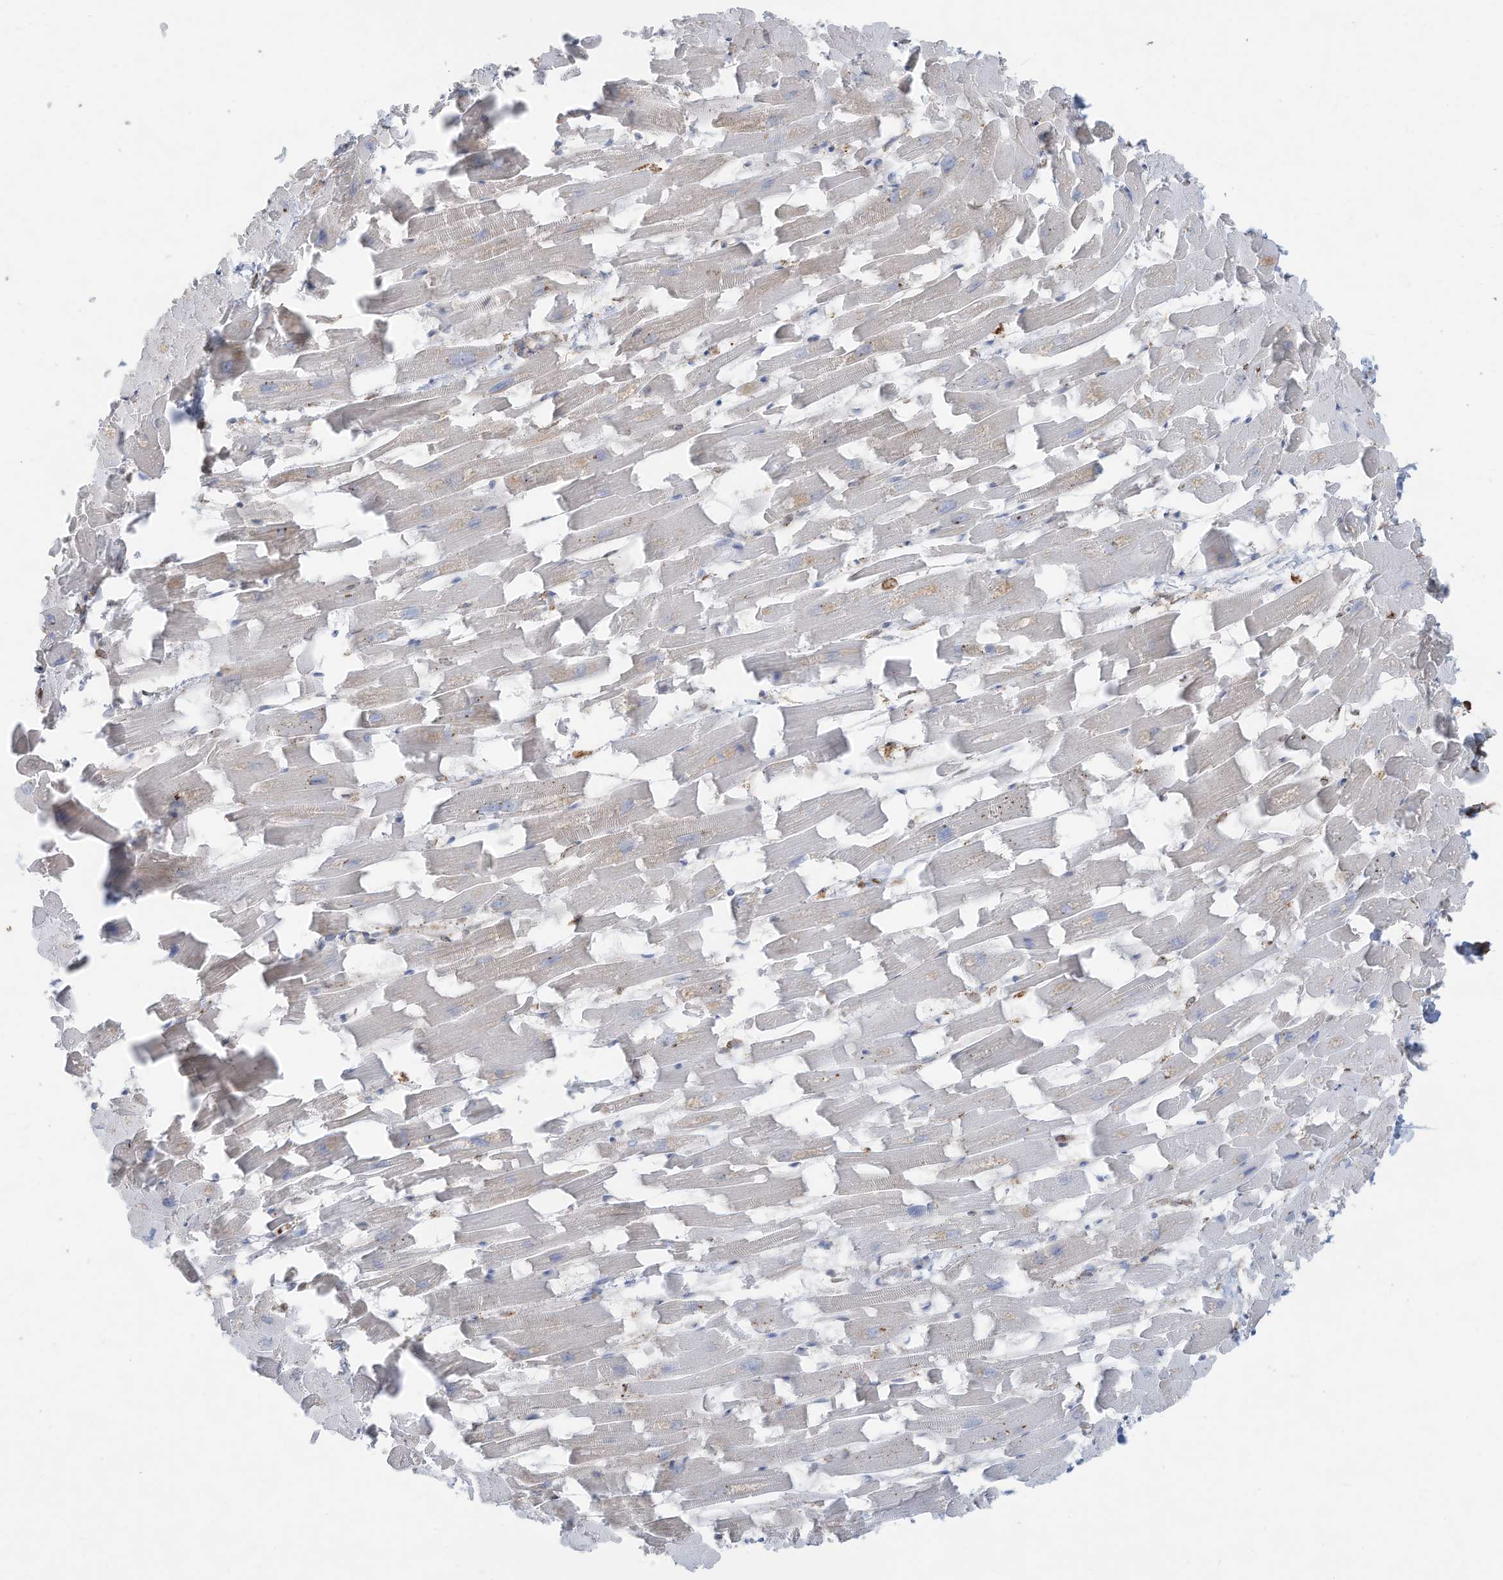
{"staining": {"intensity": "weak", "quantity": "<25%", "location": "cytoplasmic/membranous"}, "tissue": "heart muscle", "cell_type": "Cardiomyocytes", "image_type": "normal", "snomed": [{"axis": "morphology", "description": "Normal tissue, NOS"}, {"axis": "topography", "description": "Heart"}], "caption": "IHC micrograph of unremarkable heart muscle: human heart muscle stained with DAB (3,3'-diaminobenzidine) shows no significant protein positivity in cardiomyocytes.", "gene": "ZNF354C", "patient": {"sex": "female", "age": 64}}